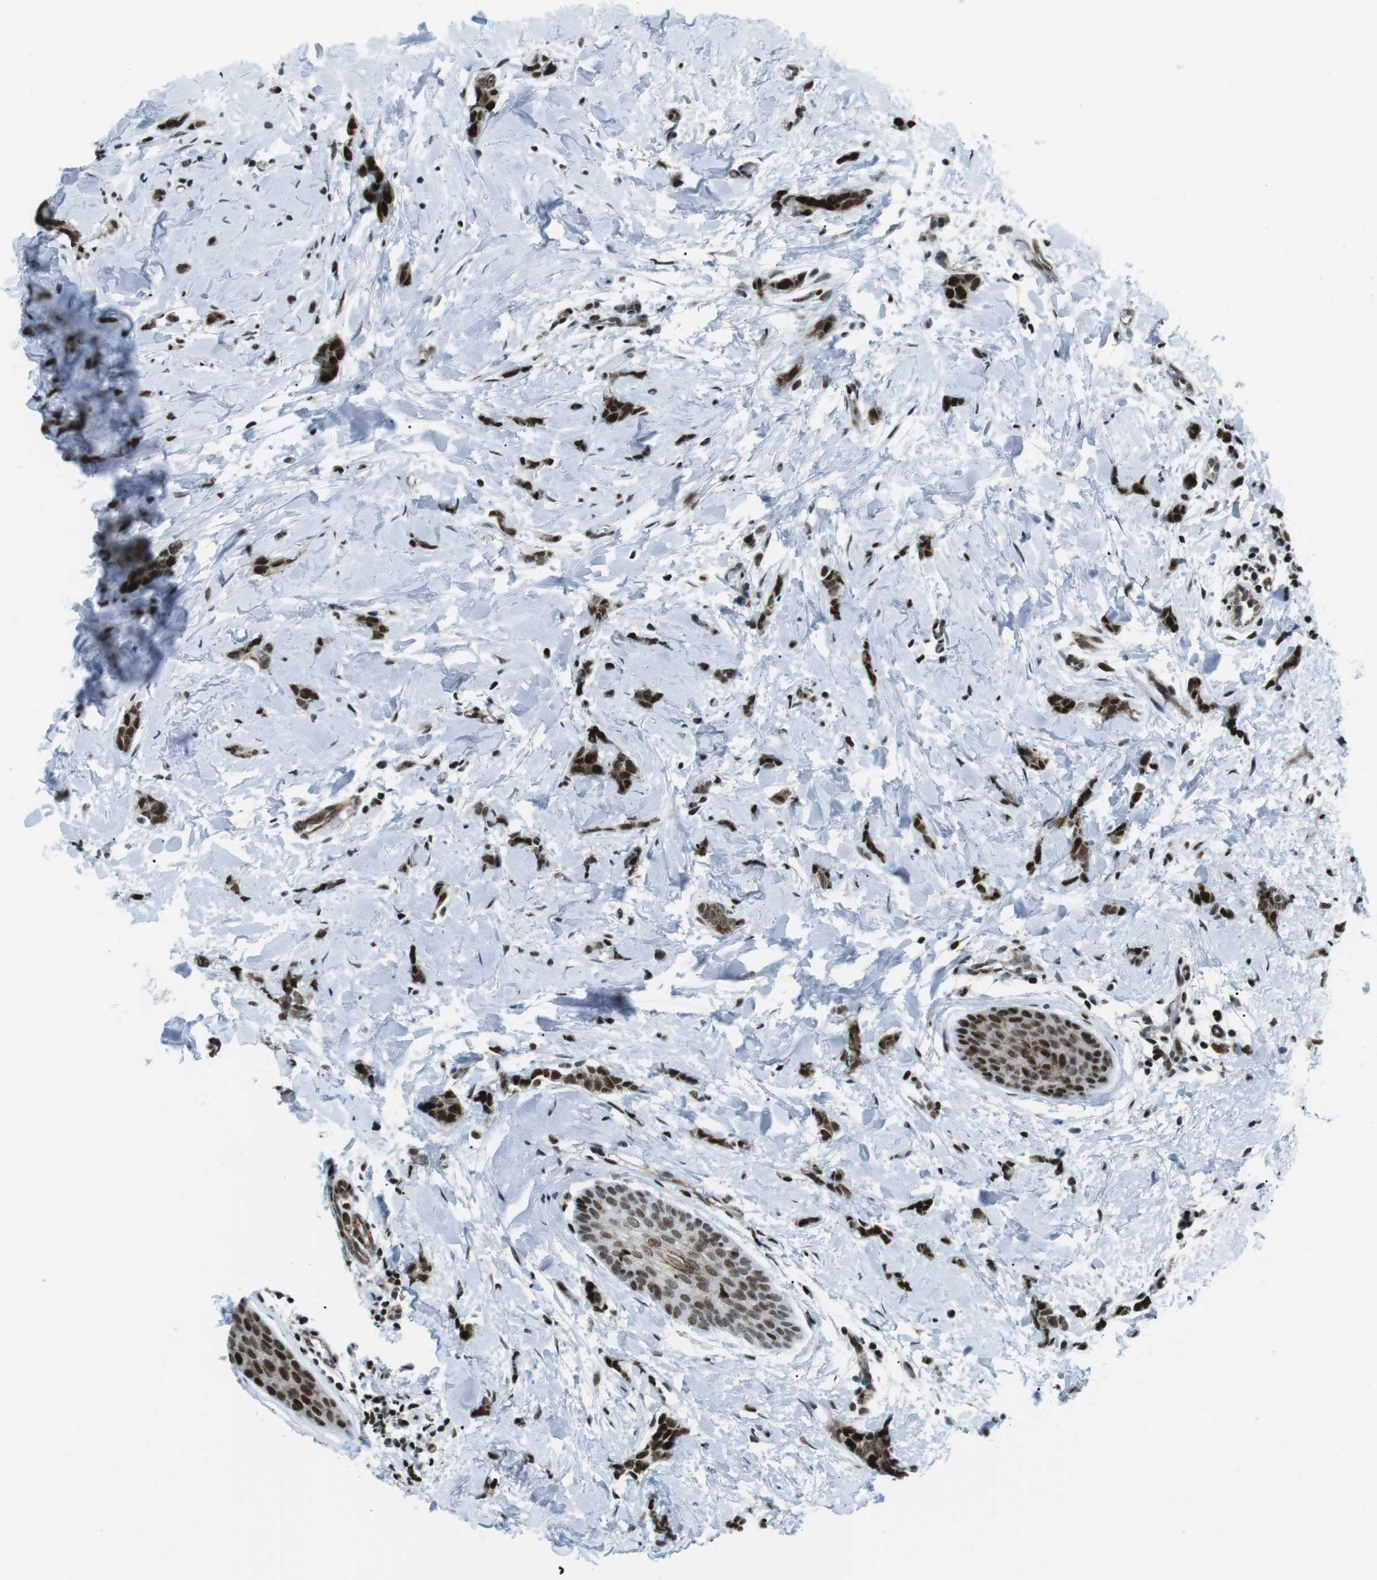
{"staining": {"intensity": "strong", "quantity": ">75%", "location": "nuclear"}, "tissue": "breast cancer", "cell_type": "Tumor cells", "image_type": "cancer", "snomed": [{"axis": "morphology", "description": "Lobular carcinoma"}, {"axis": "topography", "description": "Skin"}, {"axis": "topography", "description": "Breast"}], "caption": "Tumor cells exhibit high levels of strong nuclear expression in about >75% of cells in breast cancer (lobular carcinoma).", "gene": "ARID1A", "patient": {"sex": "female", "age": 46}}